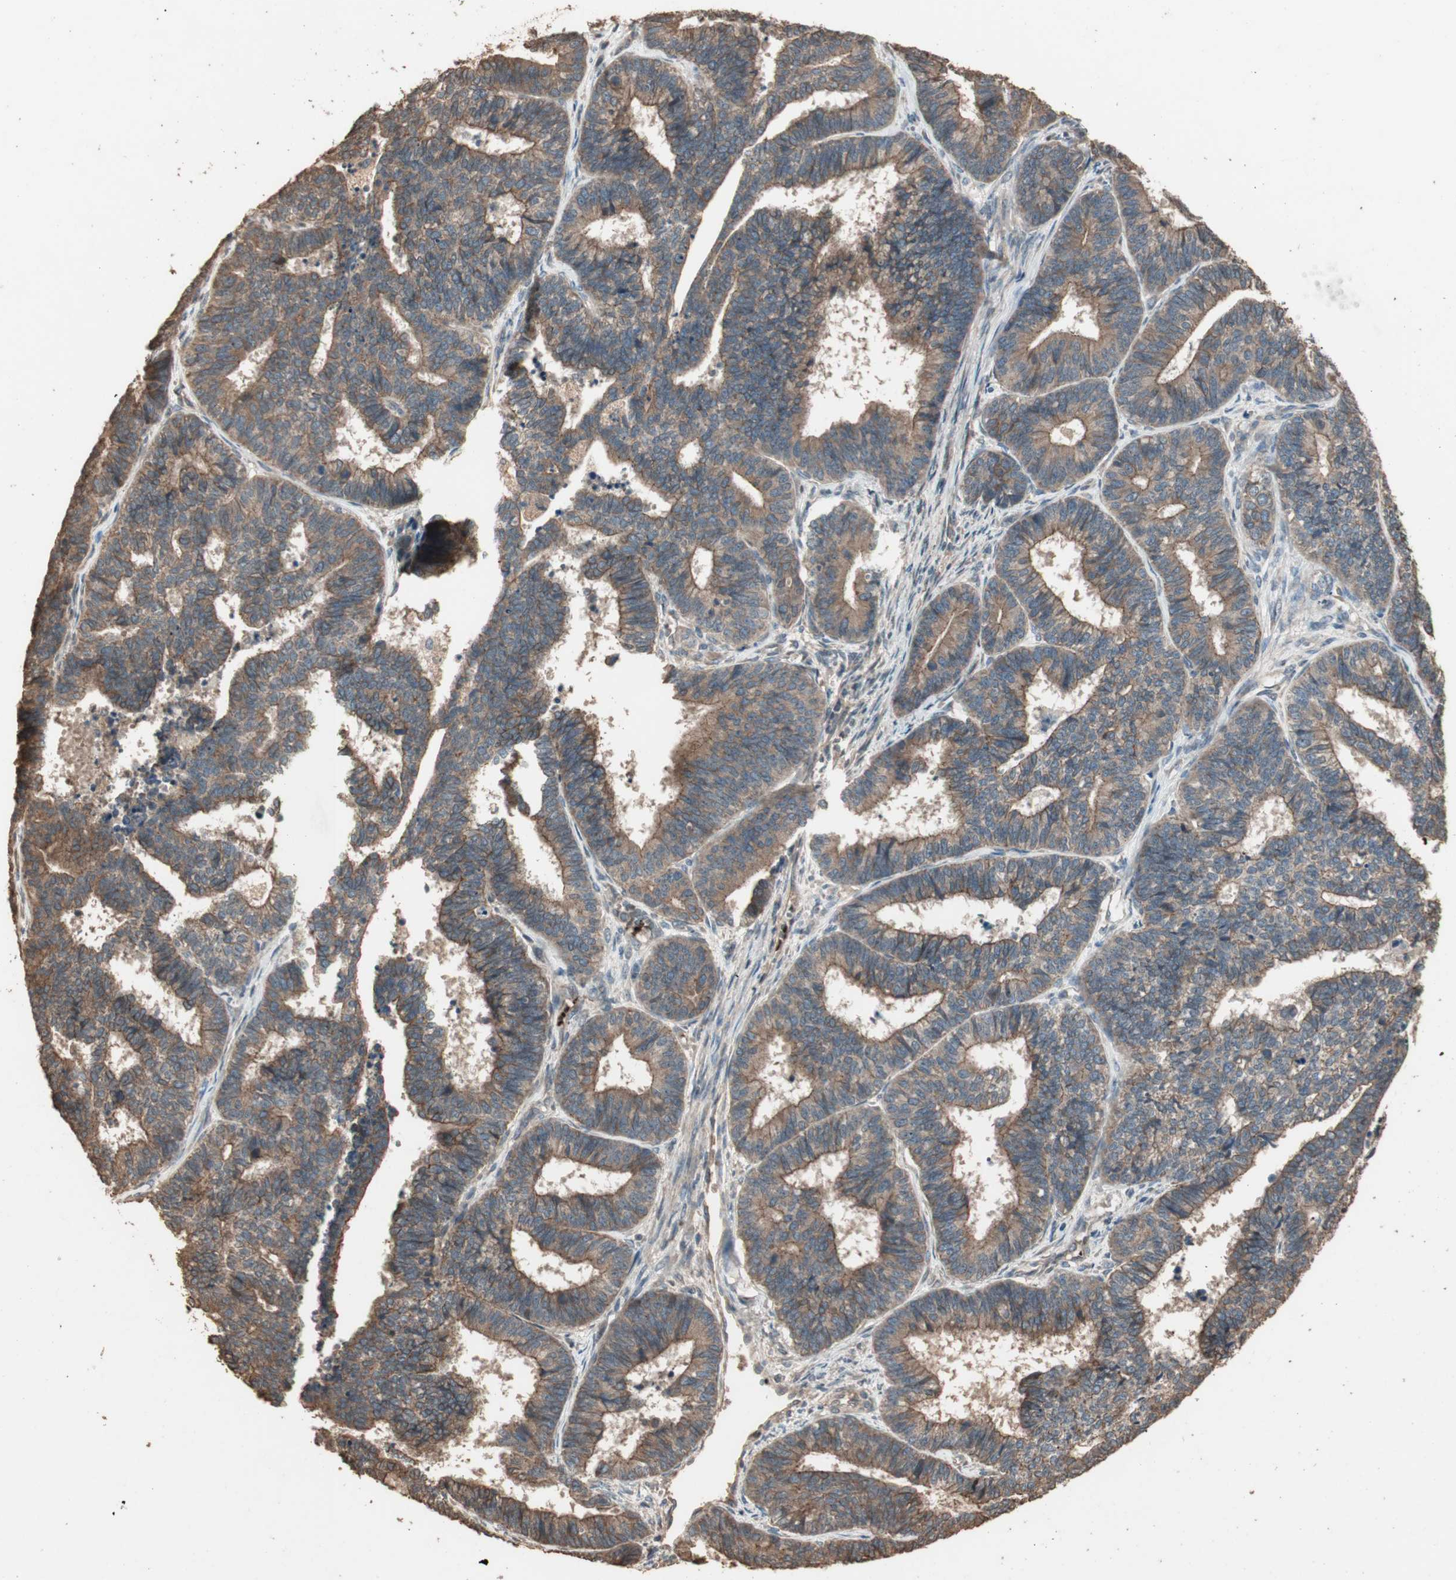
{"staining": {"intensity": "moderate", "quantity": ">75%", "location": "cytoplasmic/membranous"}, "tissue": "endometrial cancer", "cell_type": "Tumor cells", "image_type": "cancer", "snomed": [{"axis": "morphology", "description": "Adenocarcinoma, NOS"}, {"axis": "topography", "description": "Endometrium"}], "caption": "The image shows staining of endometrial cancer, revealing moderate cytoplasmic/membranous protein staining (brown color) within tumor cells. (brown staining indicates protein expression, while blue staining denotes nuclei).", "gene": "USP20", "patient": {"sex": "female", "age": 70}}